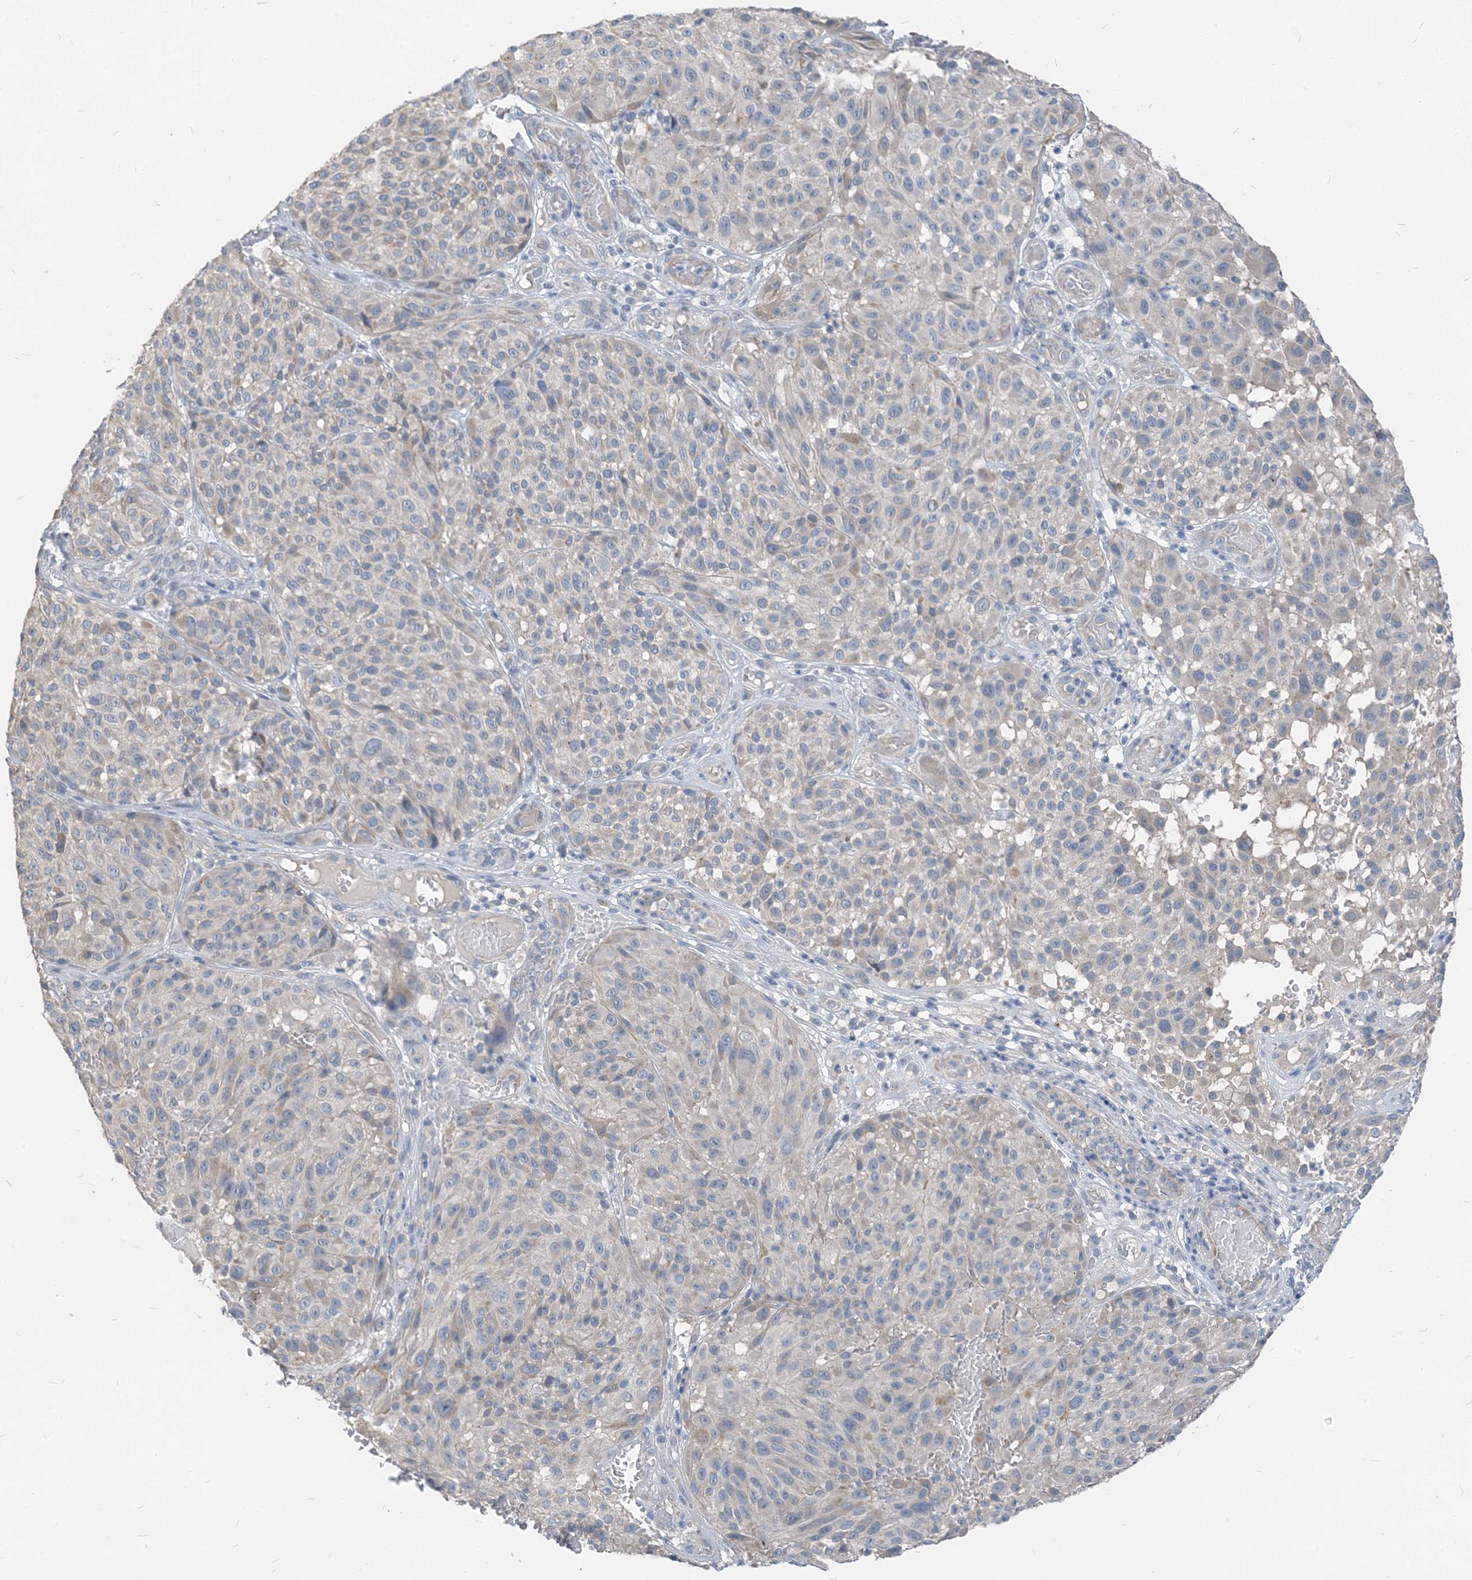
{"staining": {"intensity": "negative", "quantity": "none", "location": "none"}, "tissue": "melanoma", "cell_type": "Tumor cells", "image_type": "cancer", "snomed": [{"axis": "morphology", "description": "Malignant melanoma, NOS"}, {"axis": "topography", "description": "Skin"}], "caption": "This is an immunohistochemistry photomicrograph of human melanoma. There is no expression in tumor cells.", "gene": "NCOA7", "patient": {"sex": "male", "age": 83}}